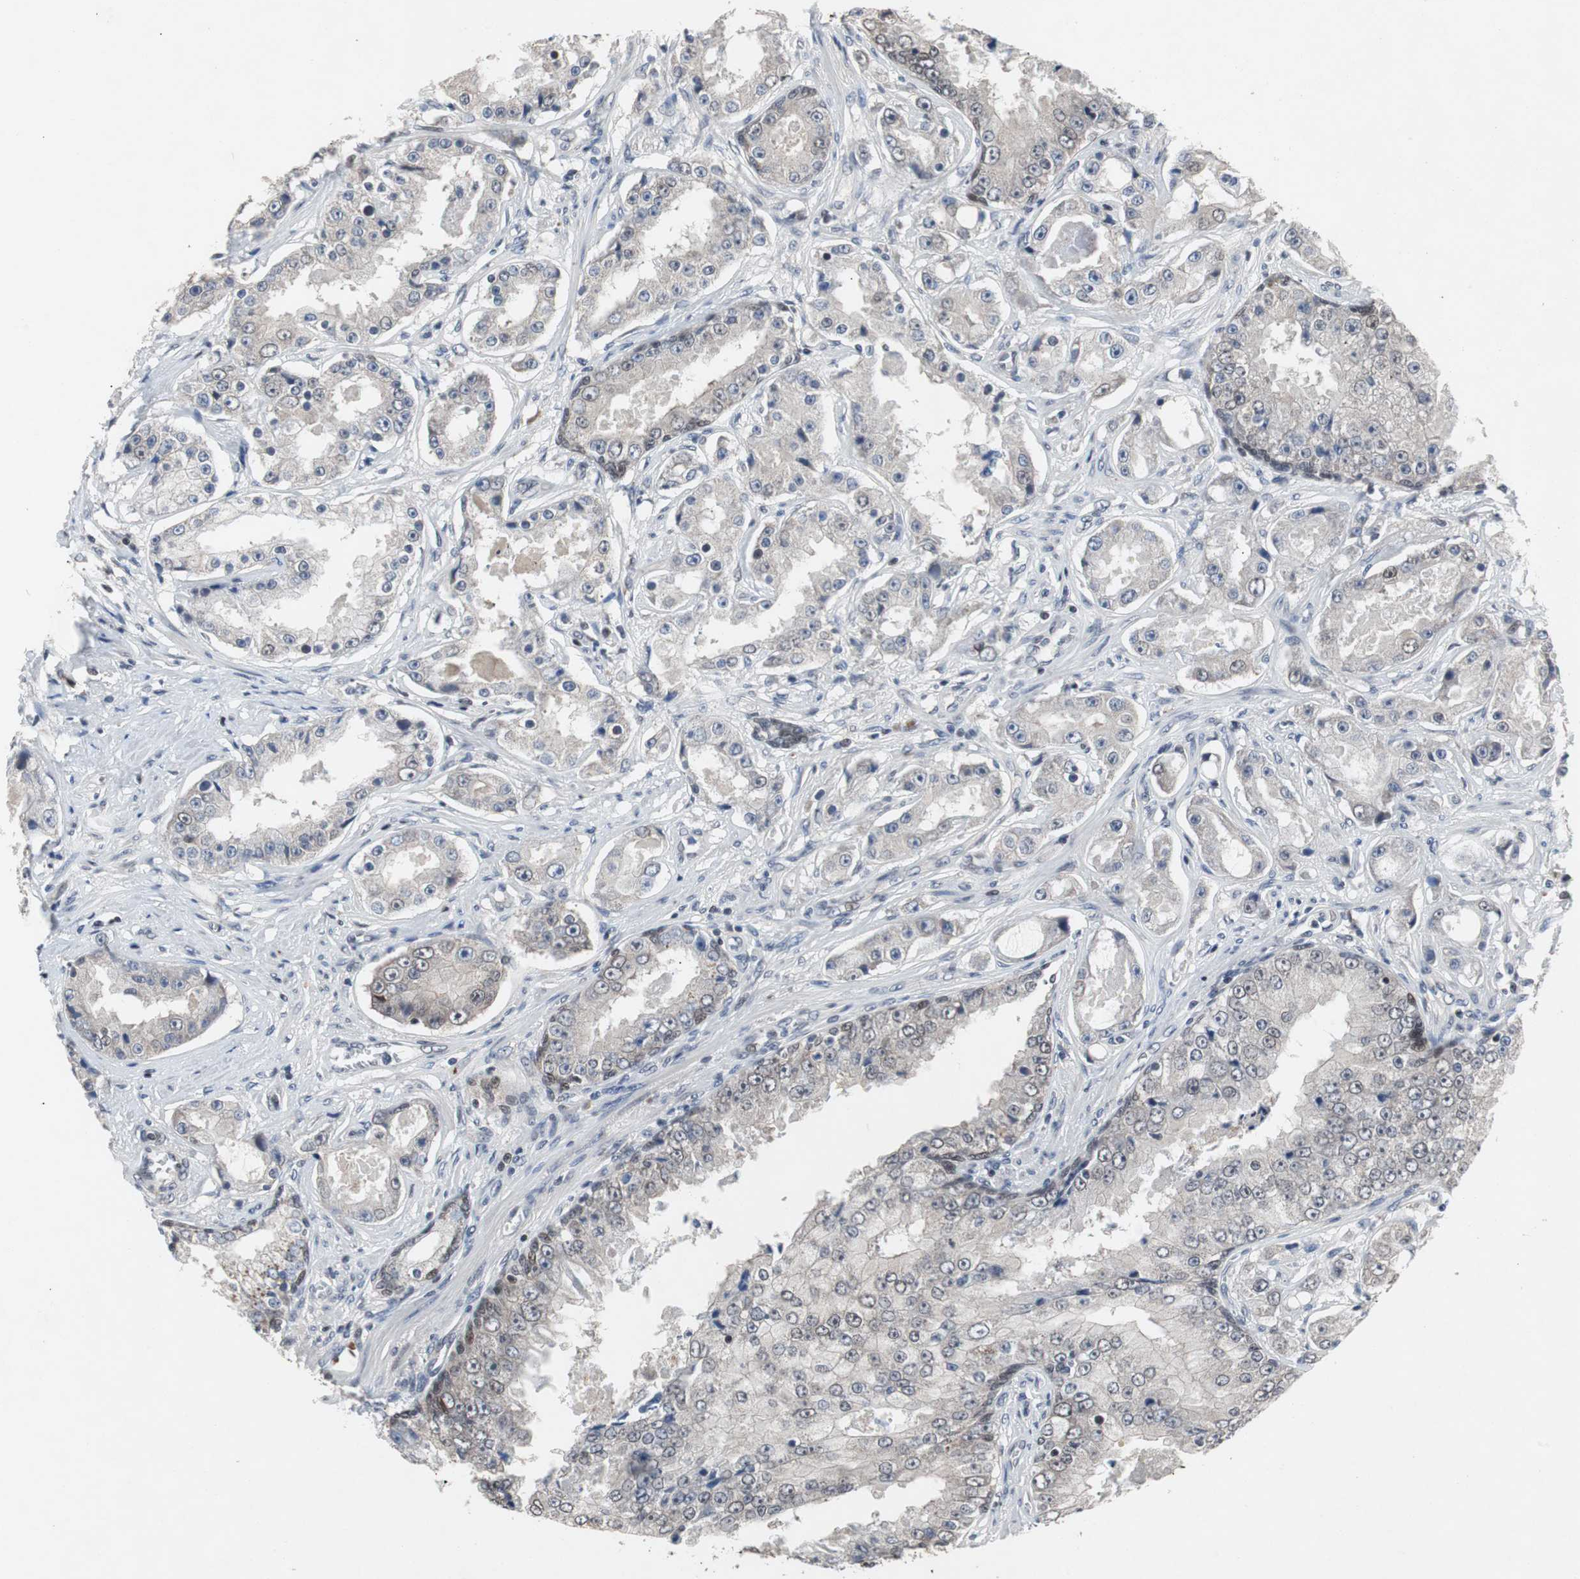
{"staining": {"intensity": "weak", "quantity": "<25%", "location": "cytoplasmic/membranous"}, "tissue": "prostate cancer", "cell_type": "Tumor cells", "image_type": "cancer", "snomed": [{"axis": "morphology", "description": "Adenocarcinoma, High grade"}, {"axis": "topography", "description": "Prostate"}], "caption": "IHC image of neoplastic tissue: human prostate cancer stained with DAB demonstrates no significant protein positivity in tumor cells. (Stains: DAB immunohistochemistry (IHC) with hematoxylin counter stain, Microscopy: brightfield microscopy at high magnification).", "gene": "TP63", "patient": {"sex": "male", "age": 73}}